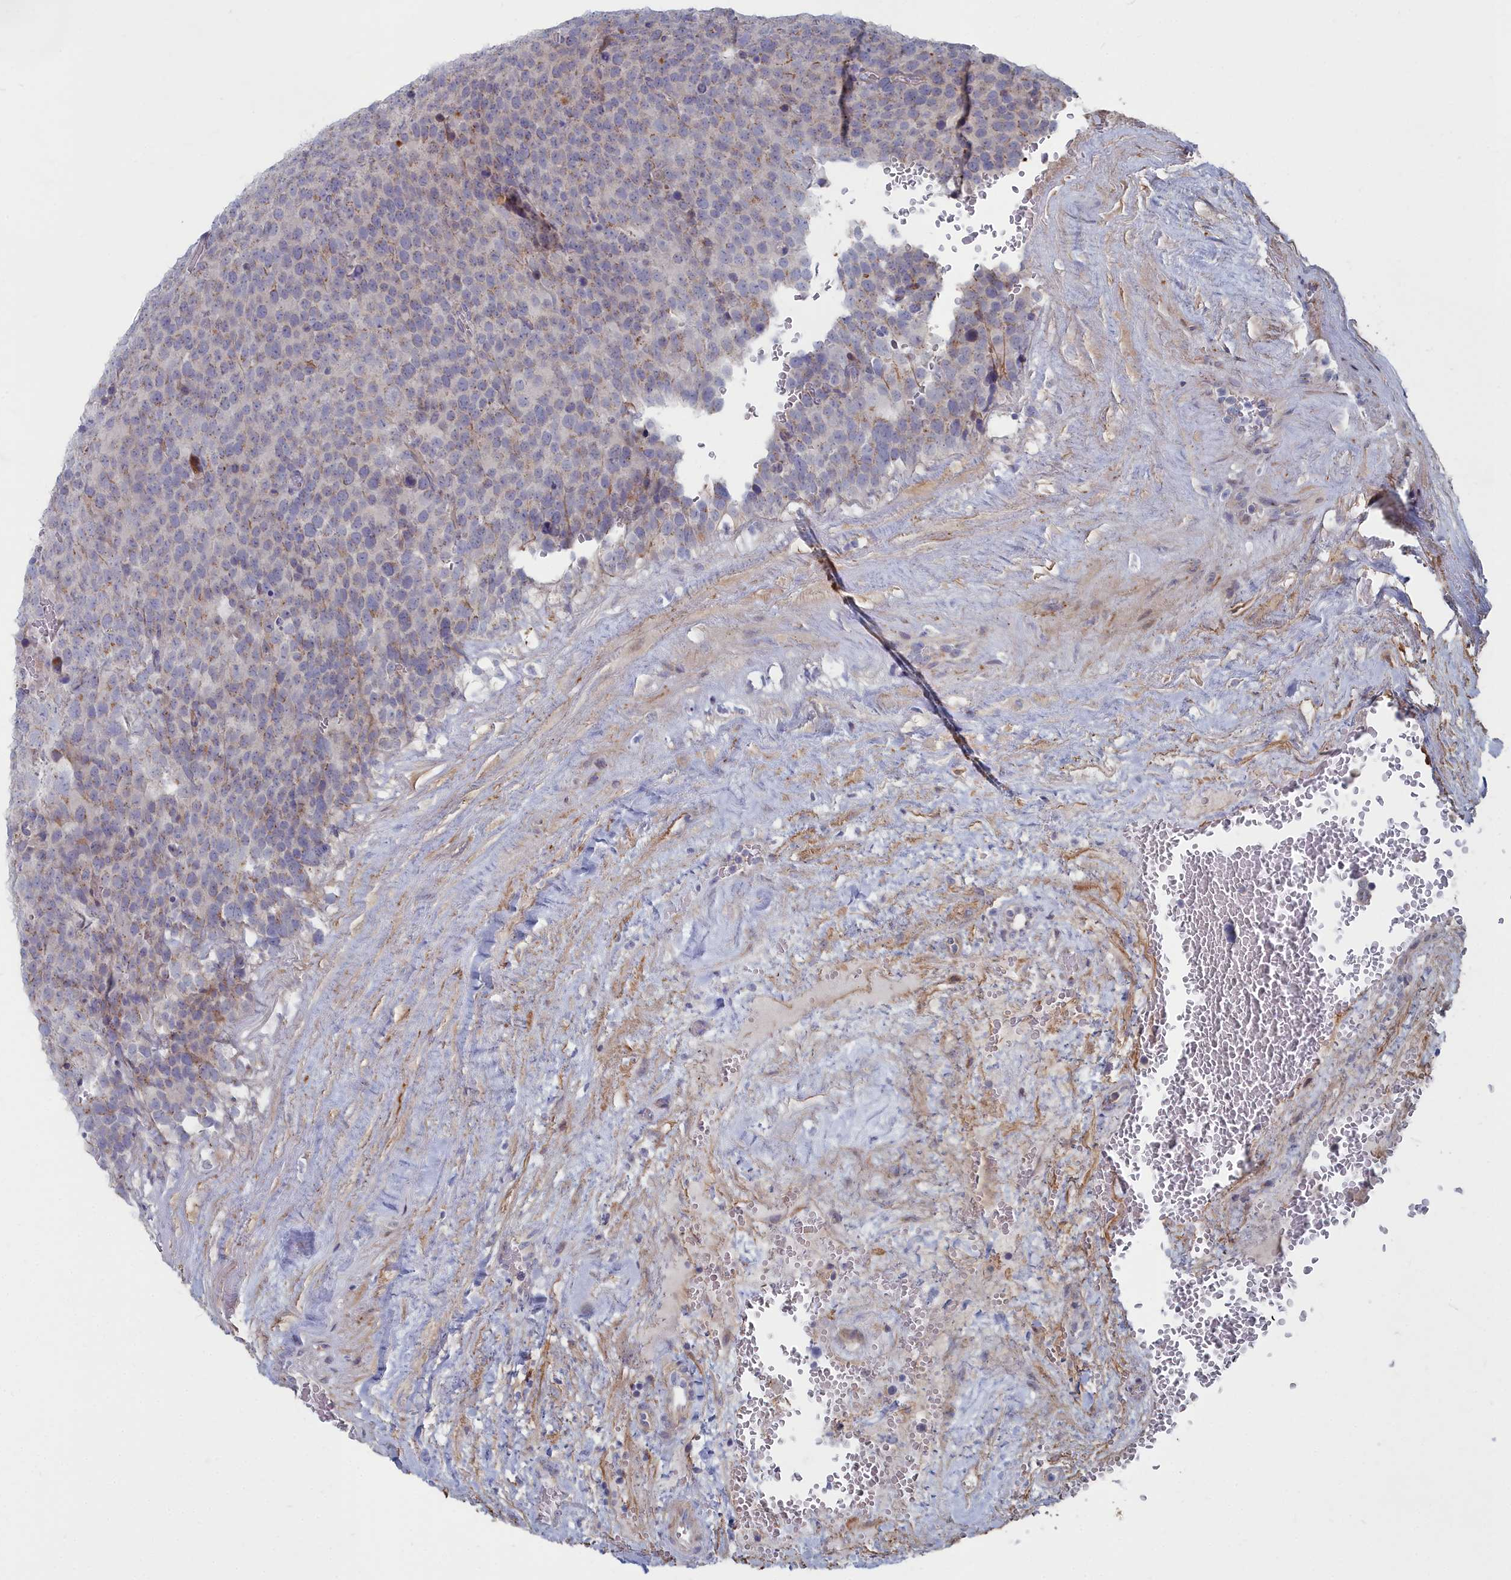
{"staining": {"intensity": "weak", "quantity": "<25%", "location": "cytoplasmic/membranous"}, "tissue": "testis cancer", "cell_type": "Tumor cells", "image_type": "cancer", "snomed": [{"axis": "morphology", "description": "Seminoma, NOS"}, {"axis": "topography", "description": "Testis"}], "caption": "DAB immunohistochemical staining of human testis seminoma displays no significant staining in tumor cells.", "gene": "SHISAL2A", "patient": {"sex": "male", "age": 71}}